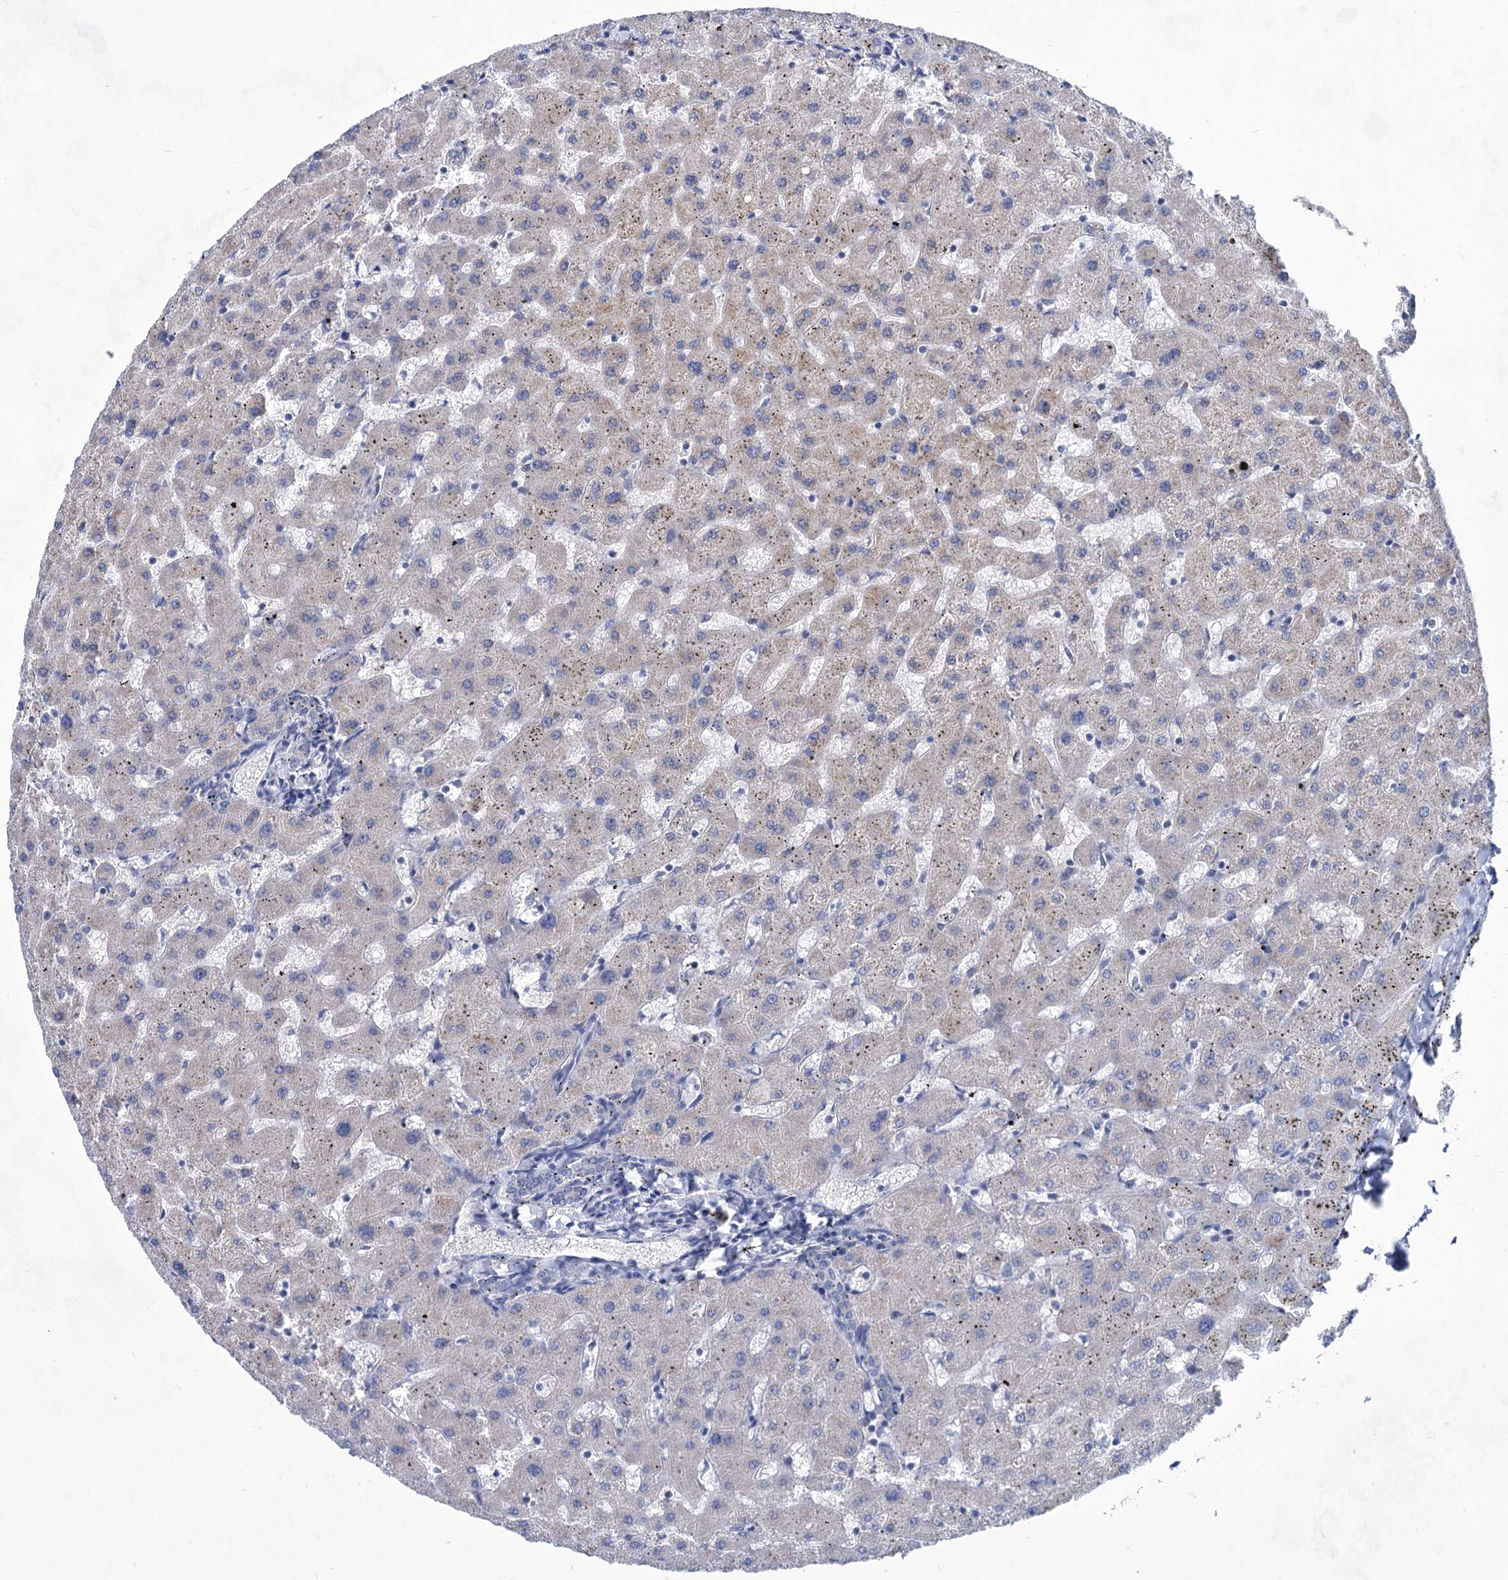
{"staining": {"intensity": "negative", "quantity": "none", "location": "none"}, "tissue": "liver", "cell_type": "Cholangiocytes", "image_type": "normal", "snomed": [{"axis": "morphology", "description": "Normal tissue, NOS"}, {"axis": "topography", "description": "Liver"}], "caption": "IHC of normal human liver displays no staining in cholangiocytes.", "gene": "TTC17", "patient": {"sex": "female", "age": 63}}